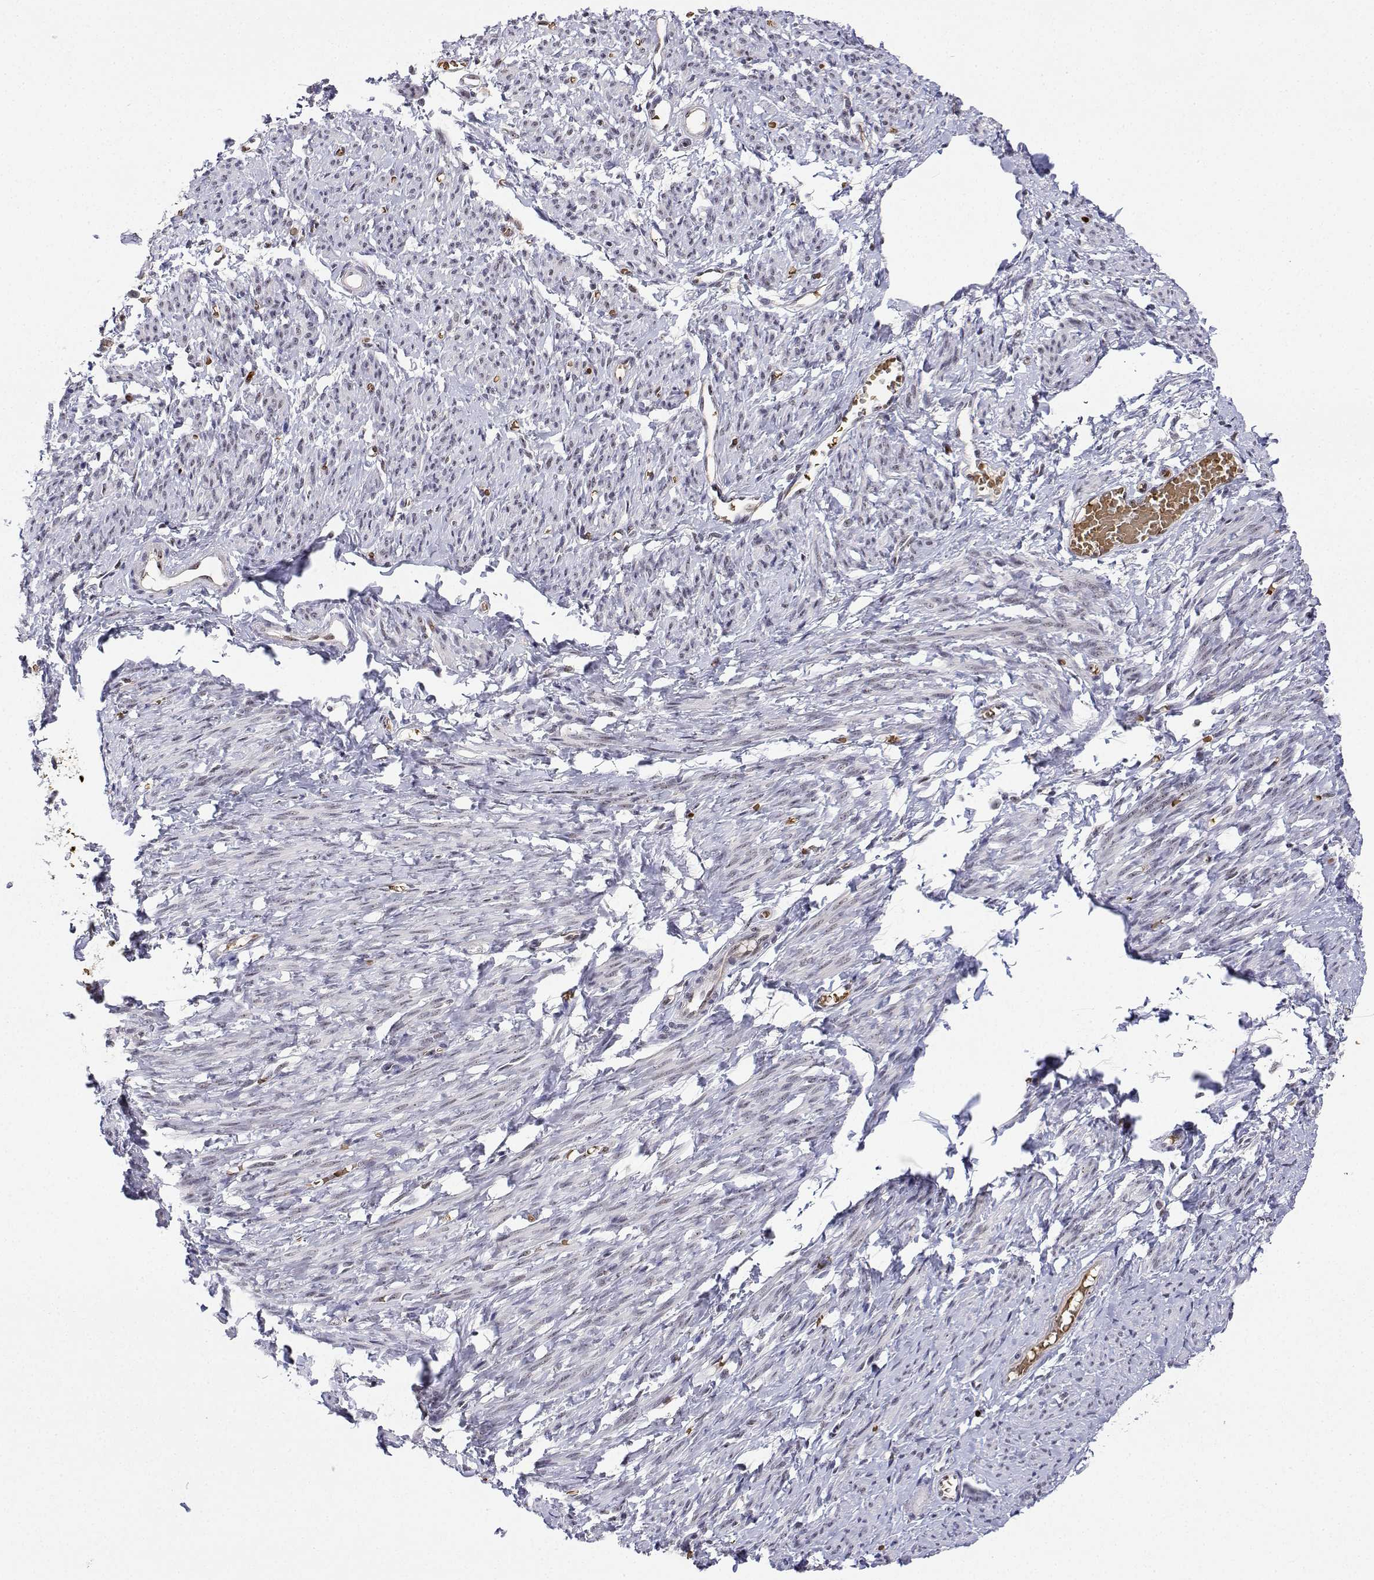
{"staining": {"intensity": "moderate", "quantity": "<25%", "location": "nuclear"}, "tissue": "smooth muscle", "cell_type": "Smooth muscle cells", "image_type": "normal", "snomed": [{"axis": "morphology", "description": "Normal tissue, NOS"}, {"axis": "topography", "description": "Smooth muscle"}], "caption": "Smooth muscle stained for a protein (brown) shows moderate nuclear positive expression in about <25% of smooth muscle cells.", "gene": "ADAR", "patient": {"sex": "female", "age": 65}}